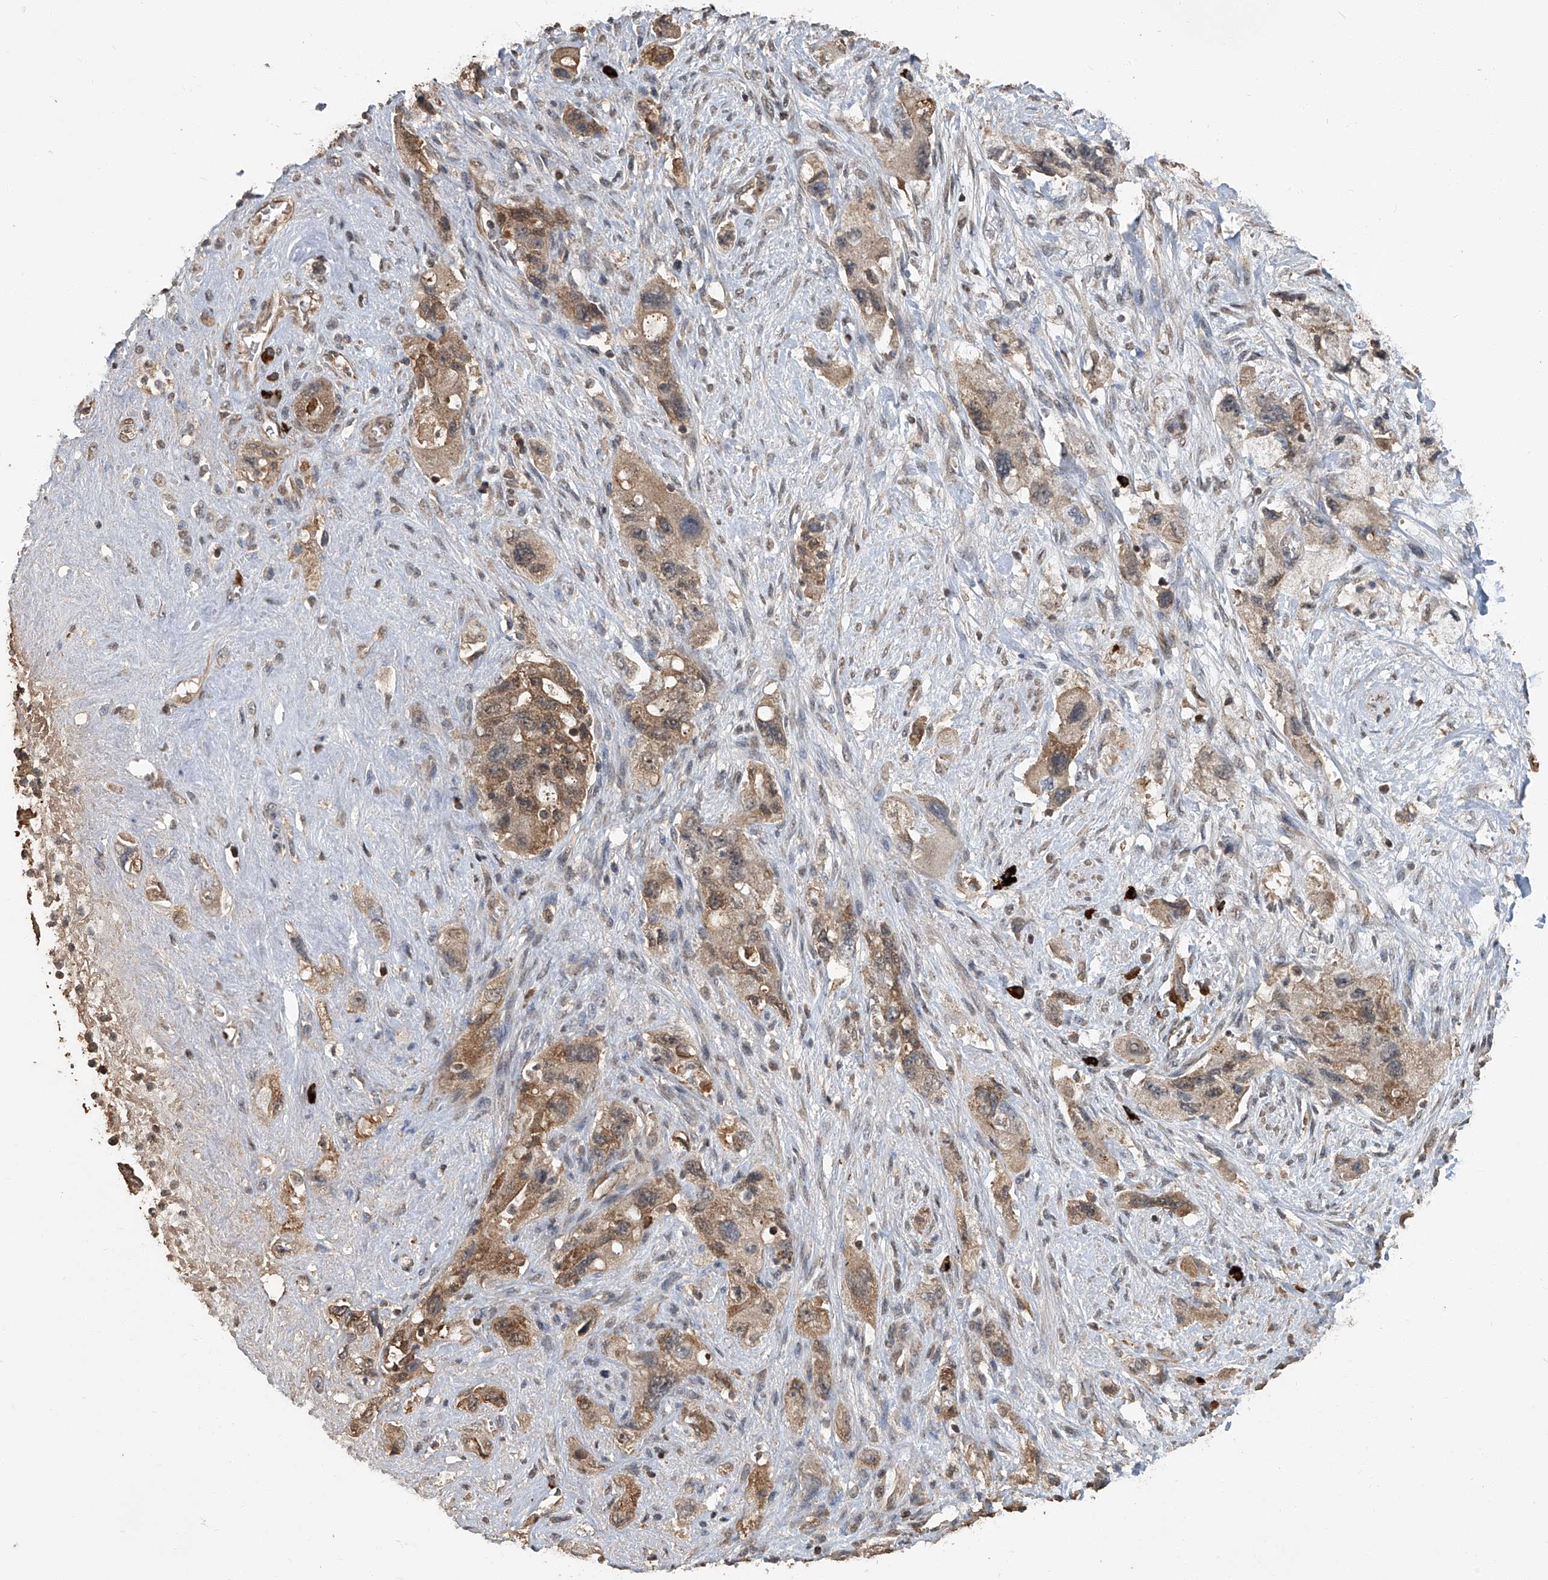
{"staining": {"intensity": "weak", "quantity": ">75%", "location": "cytoplasmic/membranous"}, "tissue": "pancreatic cancer", "cell_type": "Tumor cells", "image_type": "cancer", "snomed": [{"axis": "morphology", "description": "Adenocarcinoma, NOS"}, {"axis": "topography", "description": "Pancreas"}], "caption": "A brown stain shows weak cytoplasmic/membranous staining of a protein in adenocarcinoma (pancreatic) tumor cells. Nuclei are stained in blue.", "gene": "GPR132", "patient": {"sex": "female", "age": 73}}